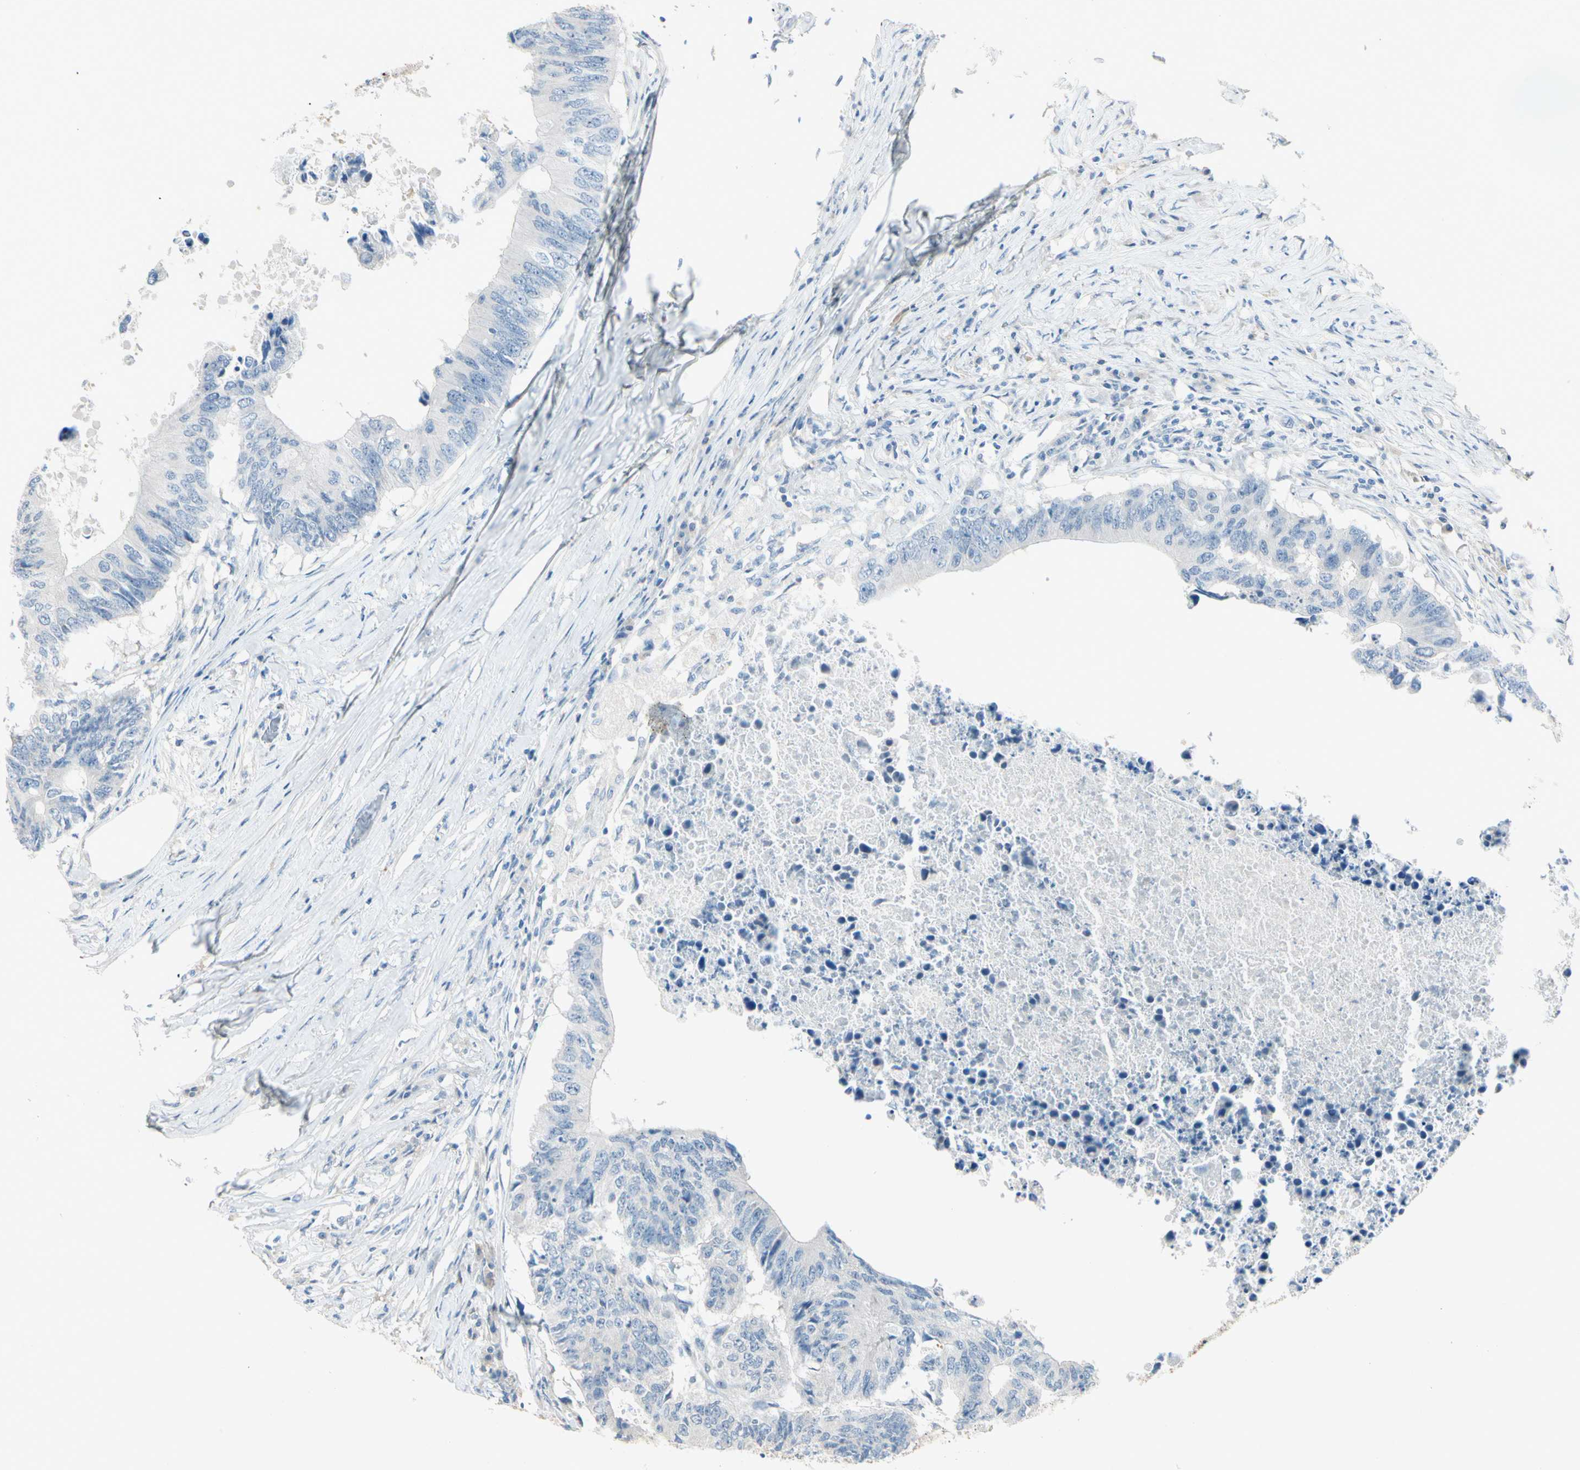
{"staining": {"intensity": "negative", "quantity": "none", "location": "none"}, "tissue": "colorectal cancer", "cell_type": "Tumor cells", "image_type": "cancer", "snomed": [{"axis": "morphology", "description": "Adenocarcinoma, NOS"}, {"axis": "topography", "description": "Colon"}], "caption": "Tumor cells show no significant positivity in colorectal adenocarcinoma.", "gene": "SERPIND1", "patient": {"sex": "male", "age": 71}}